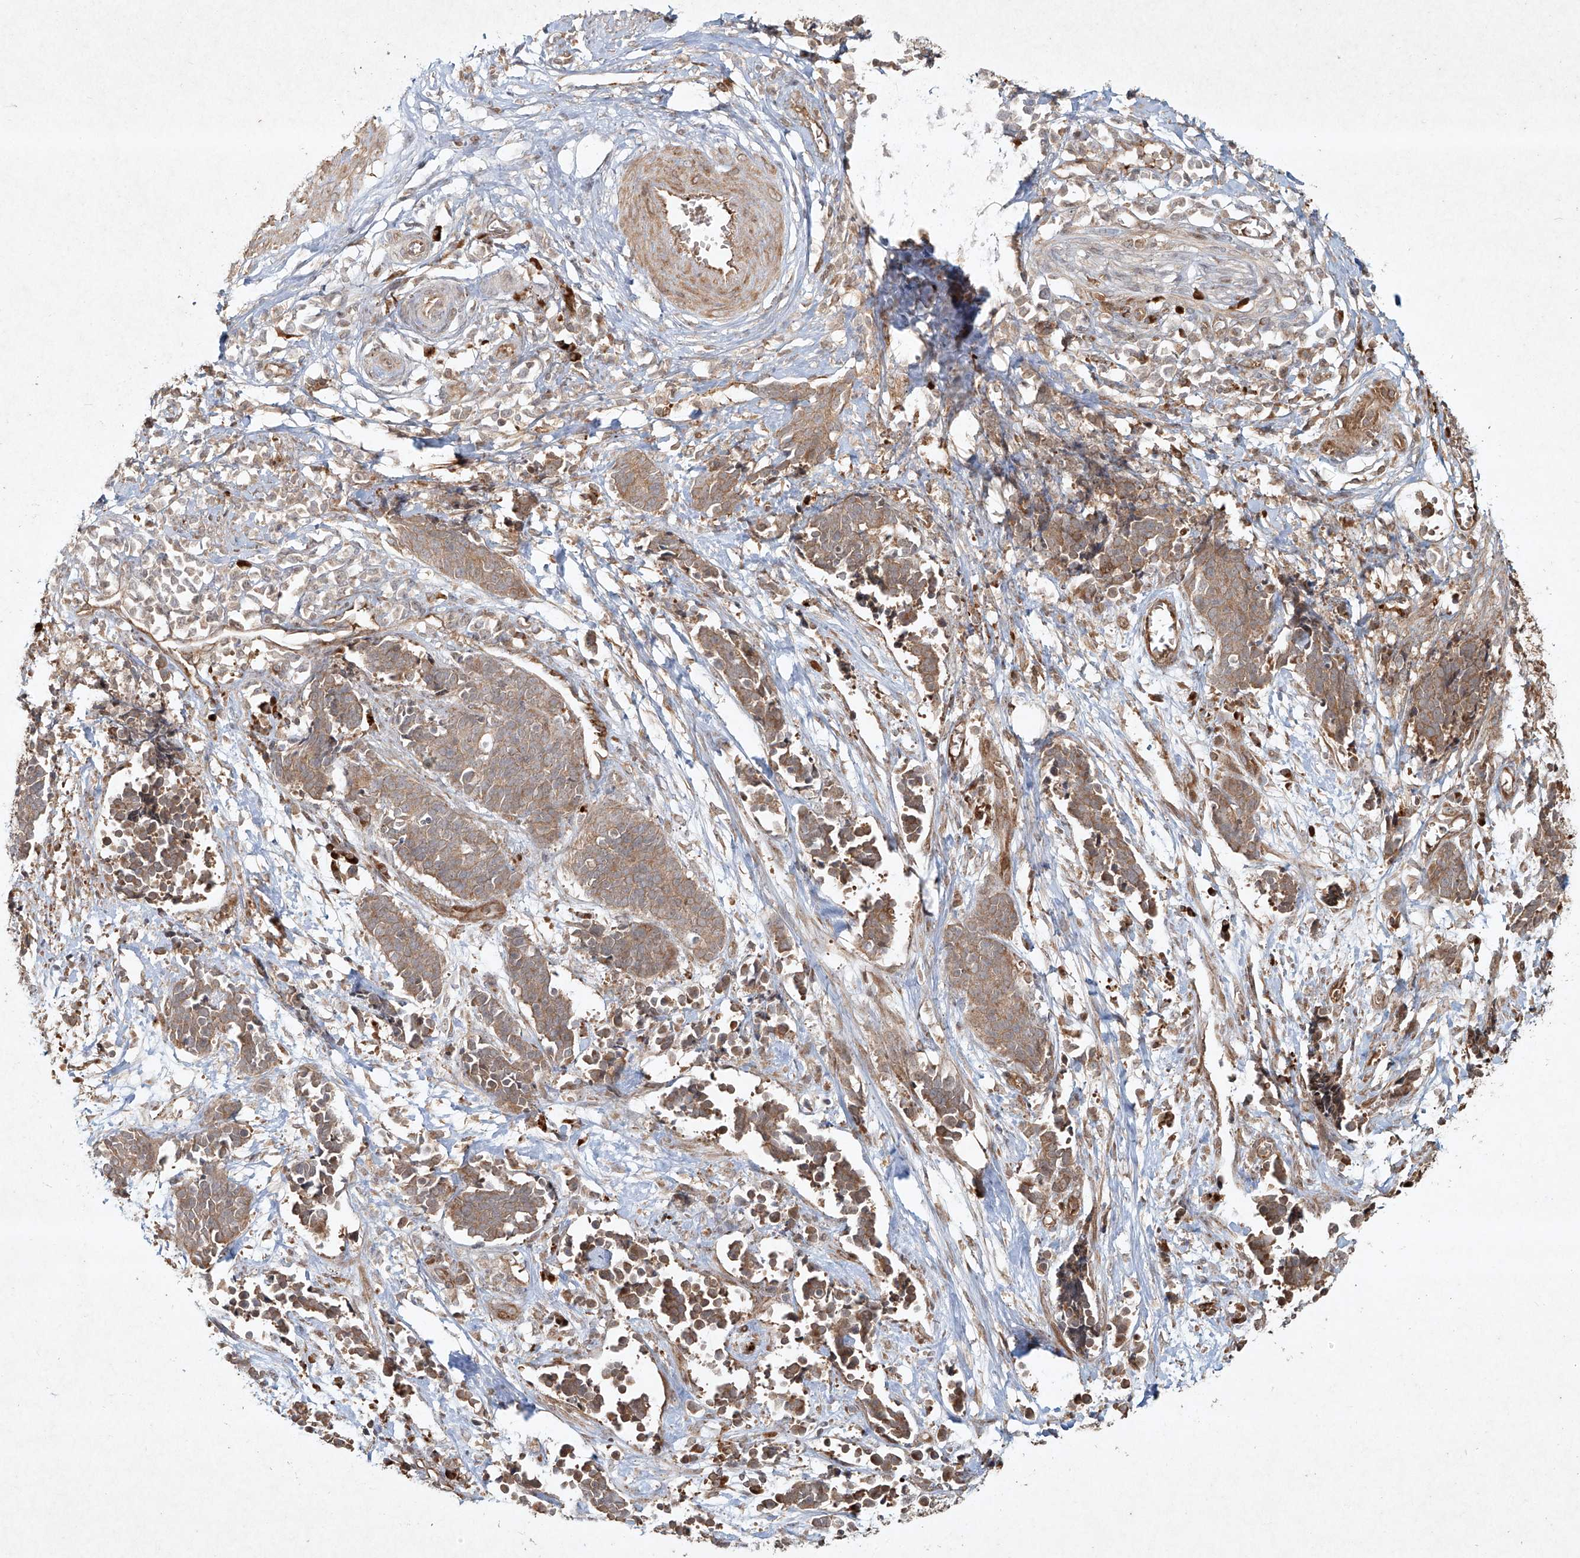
{"staining": {"intensity": "moderate", "quantity": ">75%", "location": "cytoplasmic/membranous"}, "tissue": "cervical cancer", "cell_type": "Tumor cells", "image_type": "cancer", "snomed": [{"axis": "morphology", "description": "Squamous cell carcinoma, NOS"}, {"axis": "topography", "description": "Cervix"}], "caption": "There is medium levels of moderate cytoplasmic/membranous expression in tumor cells of squamous cell carcinoma (cervical), as demonstrated by immunohistochemical staining (brown color).", "gene": "CYYR1", "patient": {"sex": "female", "age": 35}}